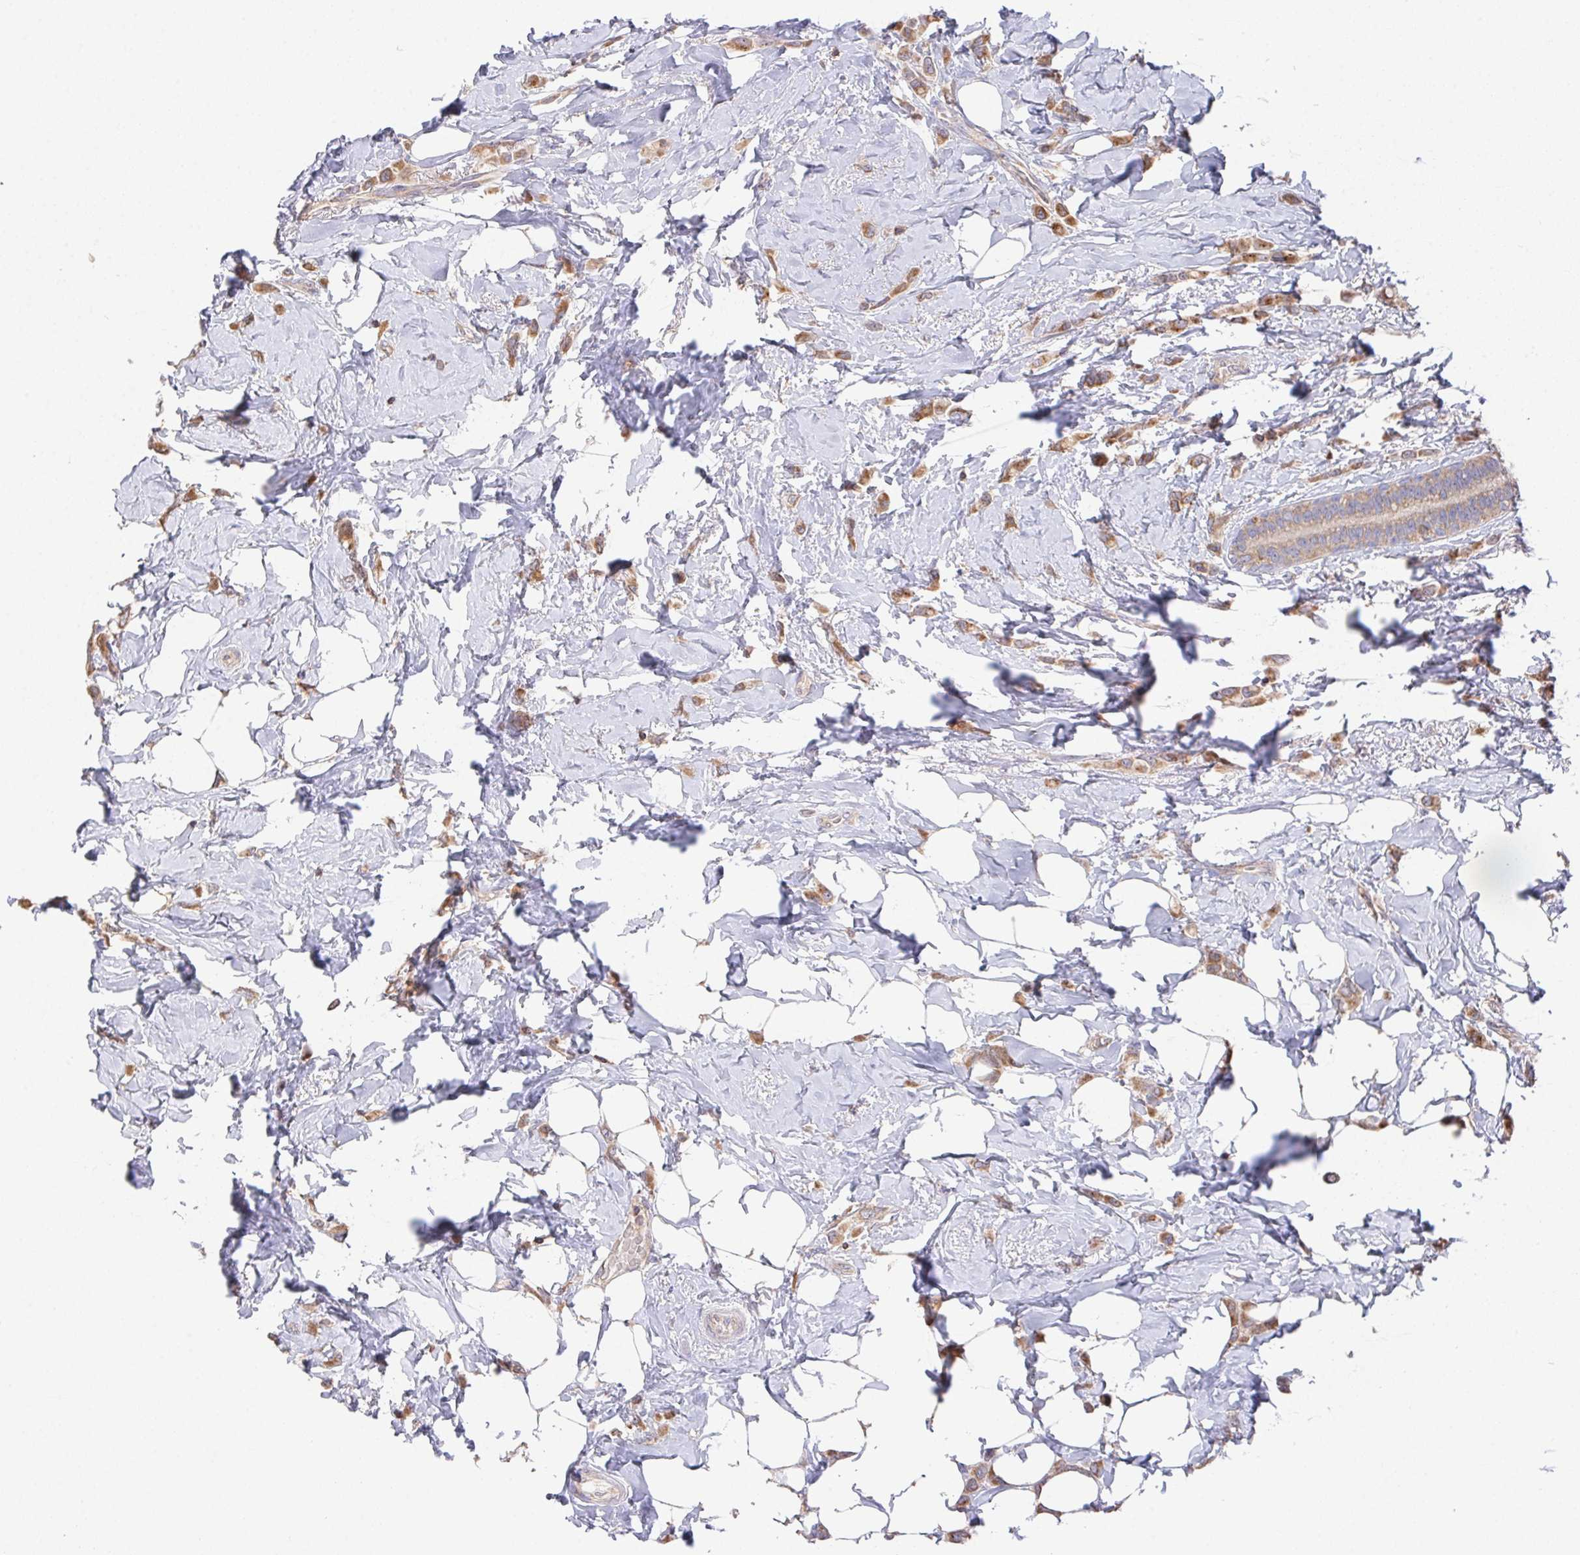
{"staining": {"intensity": "moderate", "quantity": ">75%", "location": "cytoplasmic/membranous"}, "tissue": "breast cancer", "cell_type": "Tumor cells", "image_type": "cancer", "snomed": [{"axis": "morphology", "description": "Lobular carcinoma"}, {"axis": "topography", "description": "Breast"}], "caption": "Human breast cancer (lobular carcinoma) stained with a brown dye displays moderate cytoplasmic/membranous positive expression in approximately >75% of tumor cells.", "gene": "FAM241A", "patient": {"sex": "female", "age": 66}}